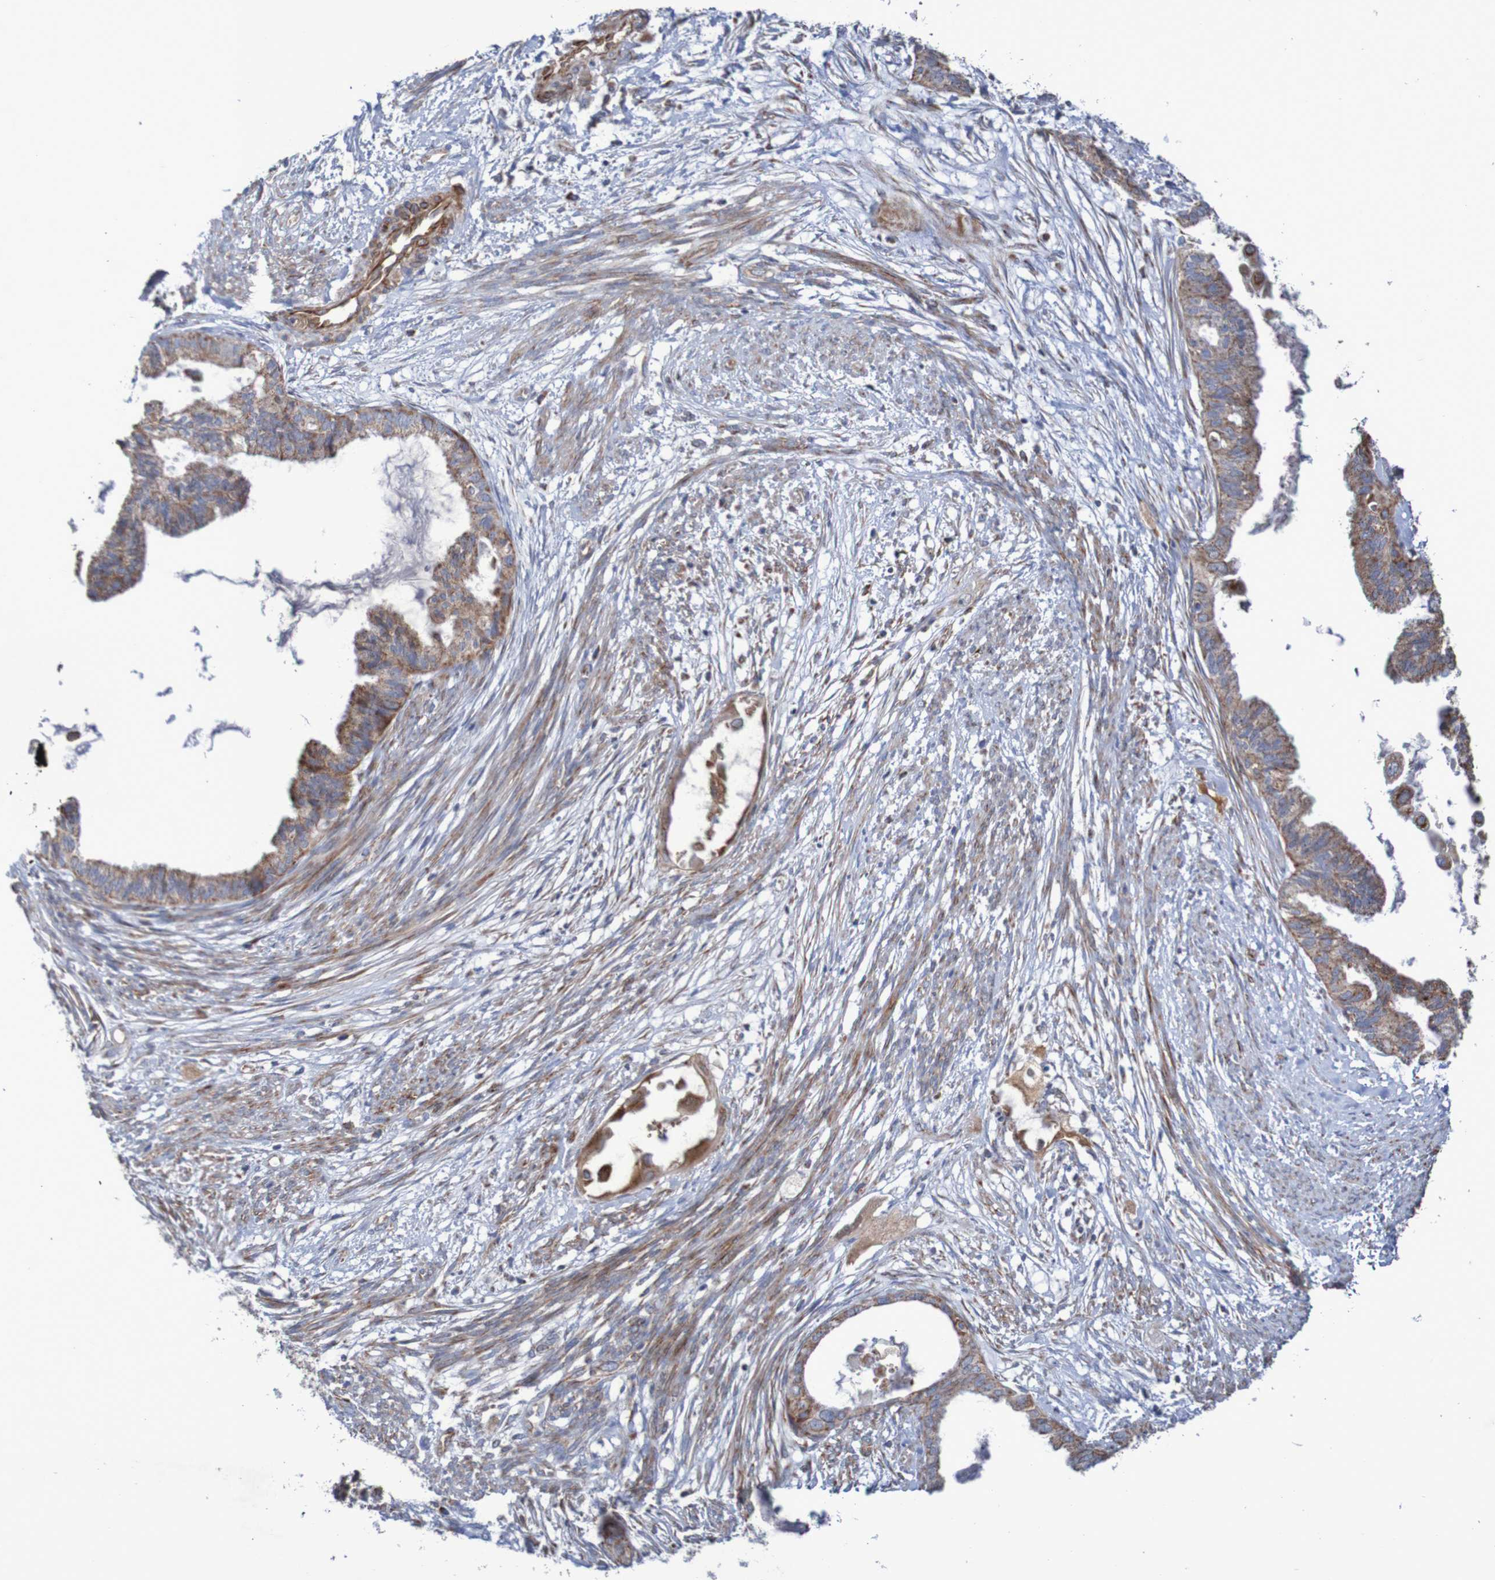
{"staining": {"intensity": "moderate", "quantity": ">75%", "location": "cytoplasmic/membranous"}, "tissue": "cervical cancer", "cell_type": "Tumor cells", "image_type": "cancer", "snomed": [{"axis": "morphology", "description": "Normal tissue, NOS"}, {"axis": "morphology", "description": "Adenocarcinoma, NOS"}, {"axis": "topography", "description": "Cervix"}, {"axis": "topography", "description": "Endometrium"}], "caption": "Moderate cytoplasmic/membranous staining is appreciated in approximately >75% of tumor cells in cervical cancer. (brown staining indicates protein expression, while blue staining denotes nuclei).", "gene": "MMEL1", "patient": {"sex": "female", "age": 86}}